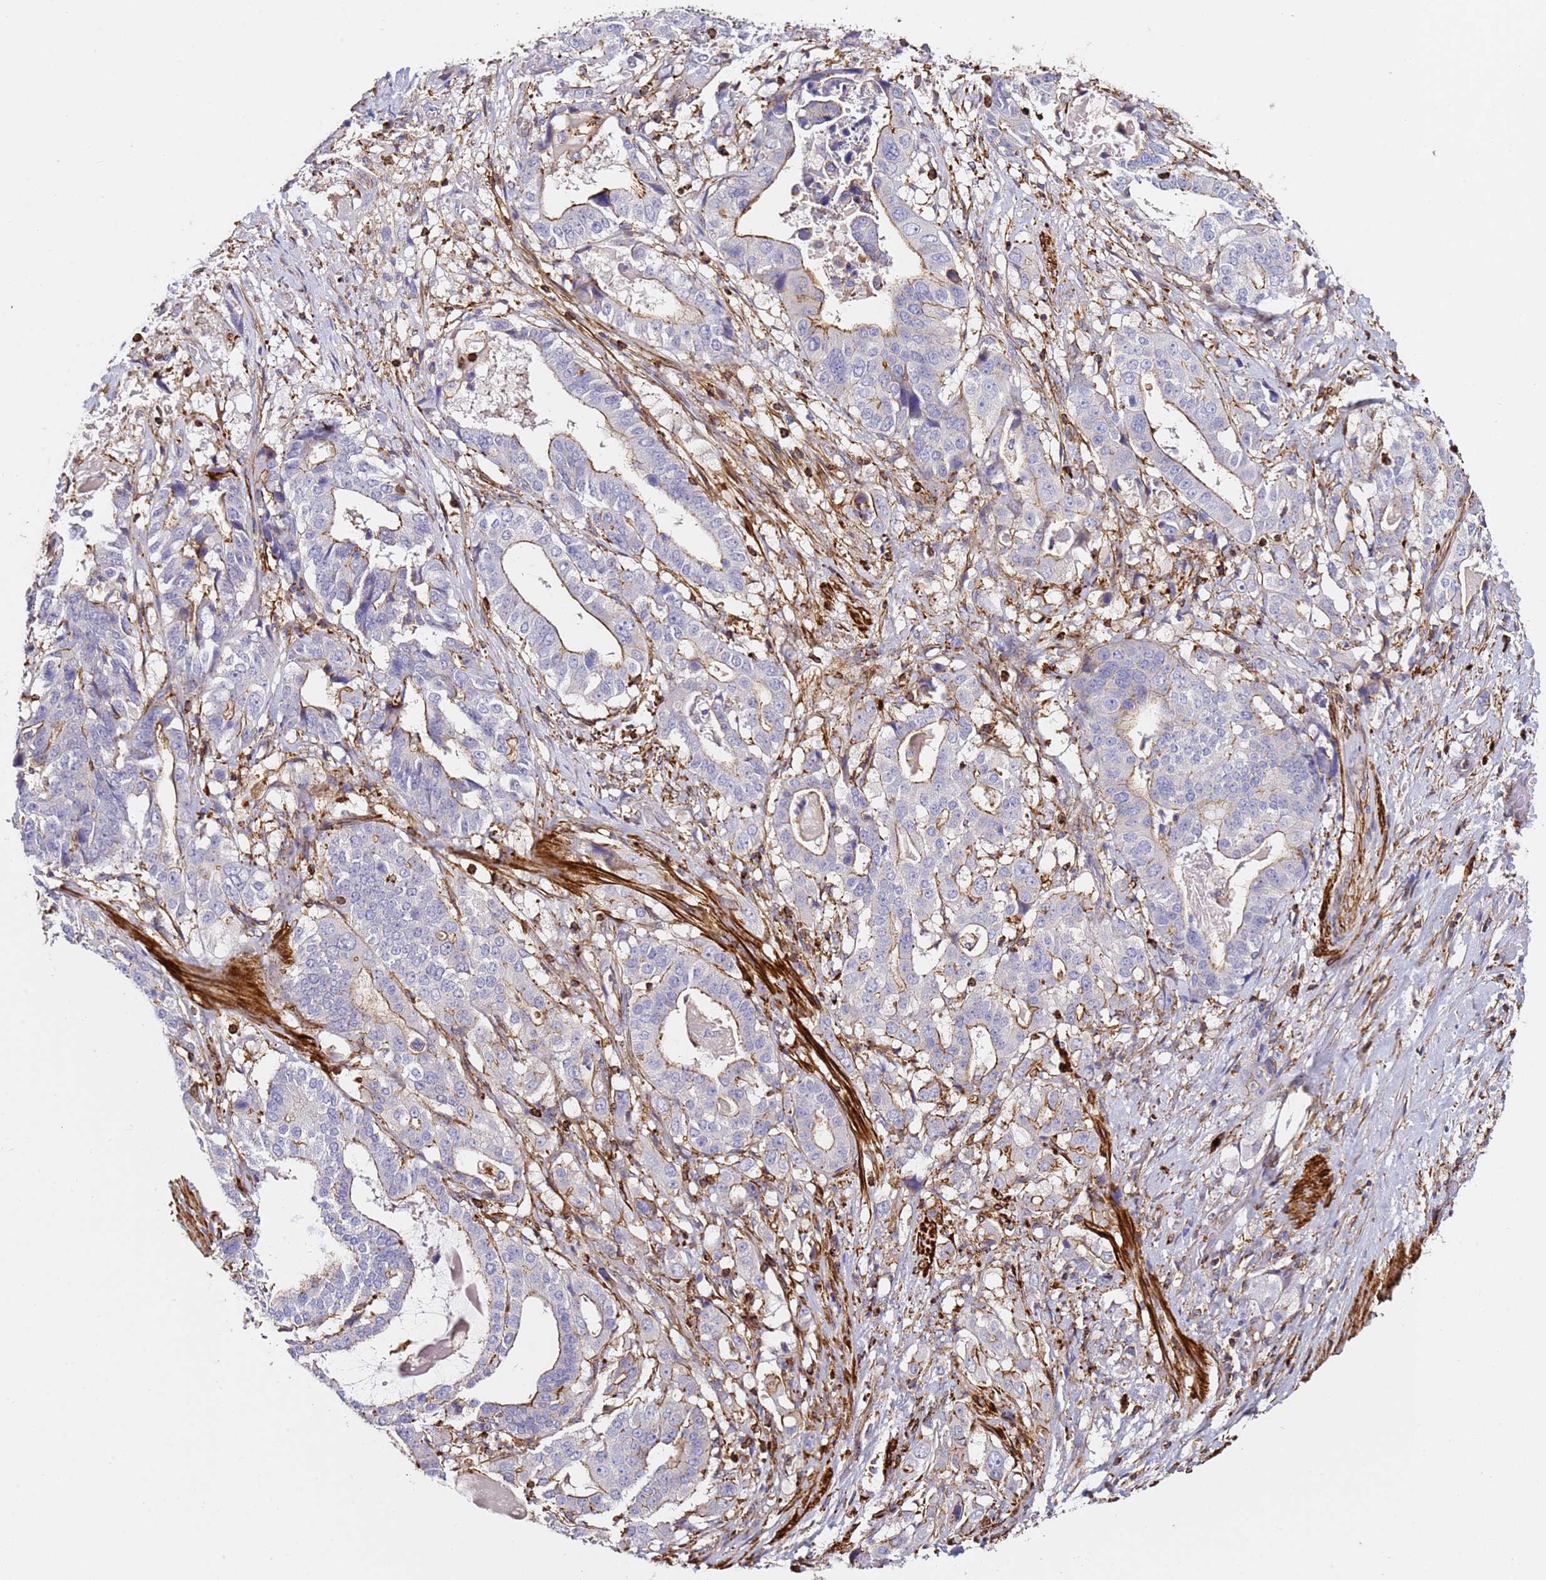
{"staining": {"intensity": "moderate", "quantity": "25%-75%", "location": "cytoplasmic/membranous"}, "tissue": "stomach cancer", "cell_type": "Tumor cells", "image_type": "cancer", "snomed": [{"axis": "morphology", "description": "Adenocarcinoma, NOS"}, {"axis": "topography", "description": "Stomach"}], "caption": "Stomach cancer stained for a protein displays moderate cytoplasmic/membranous positivity in tumor cells.", "gene": "ZNF671", "patient": {"sex": "male", "age": 48}}